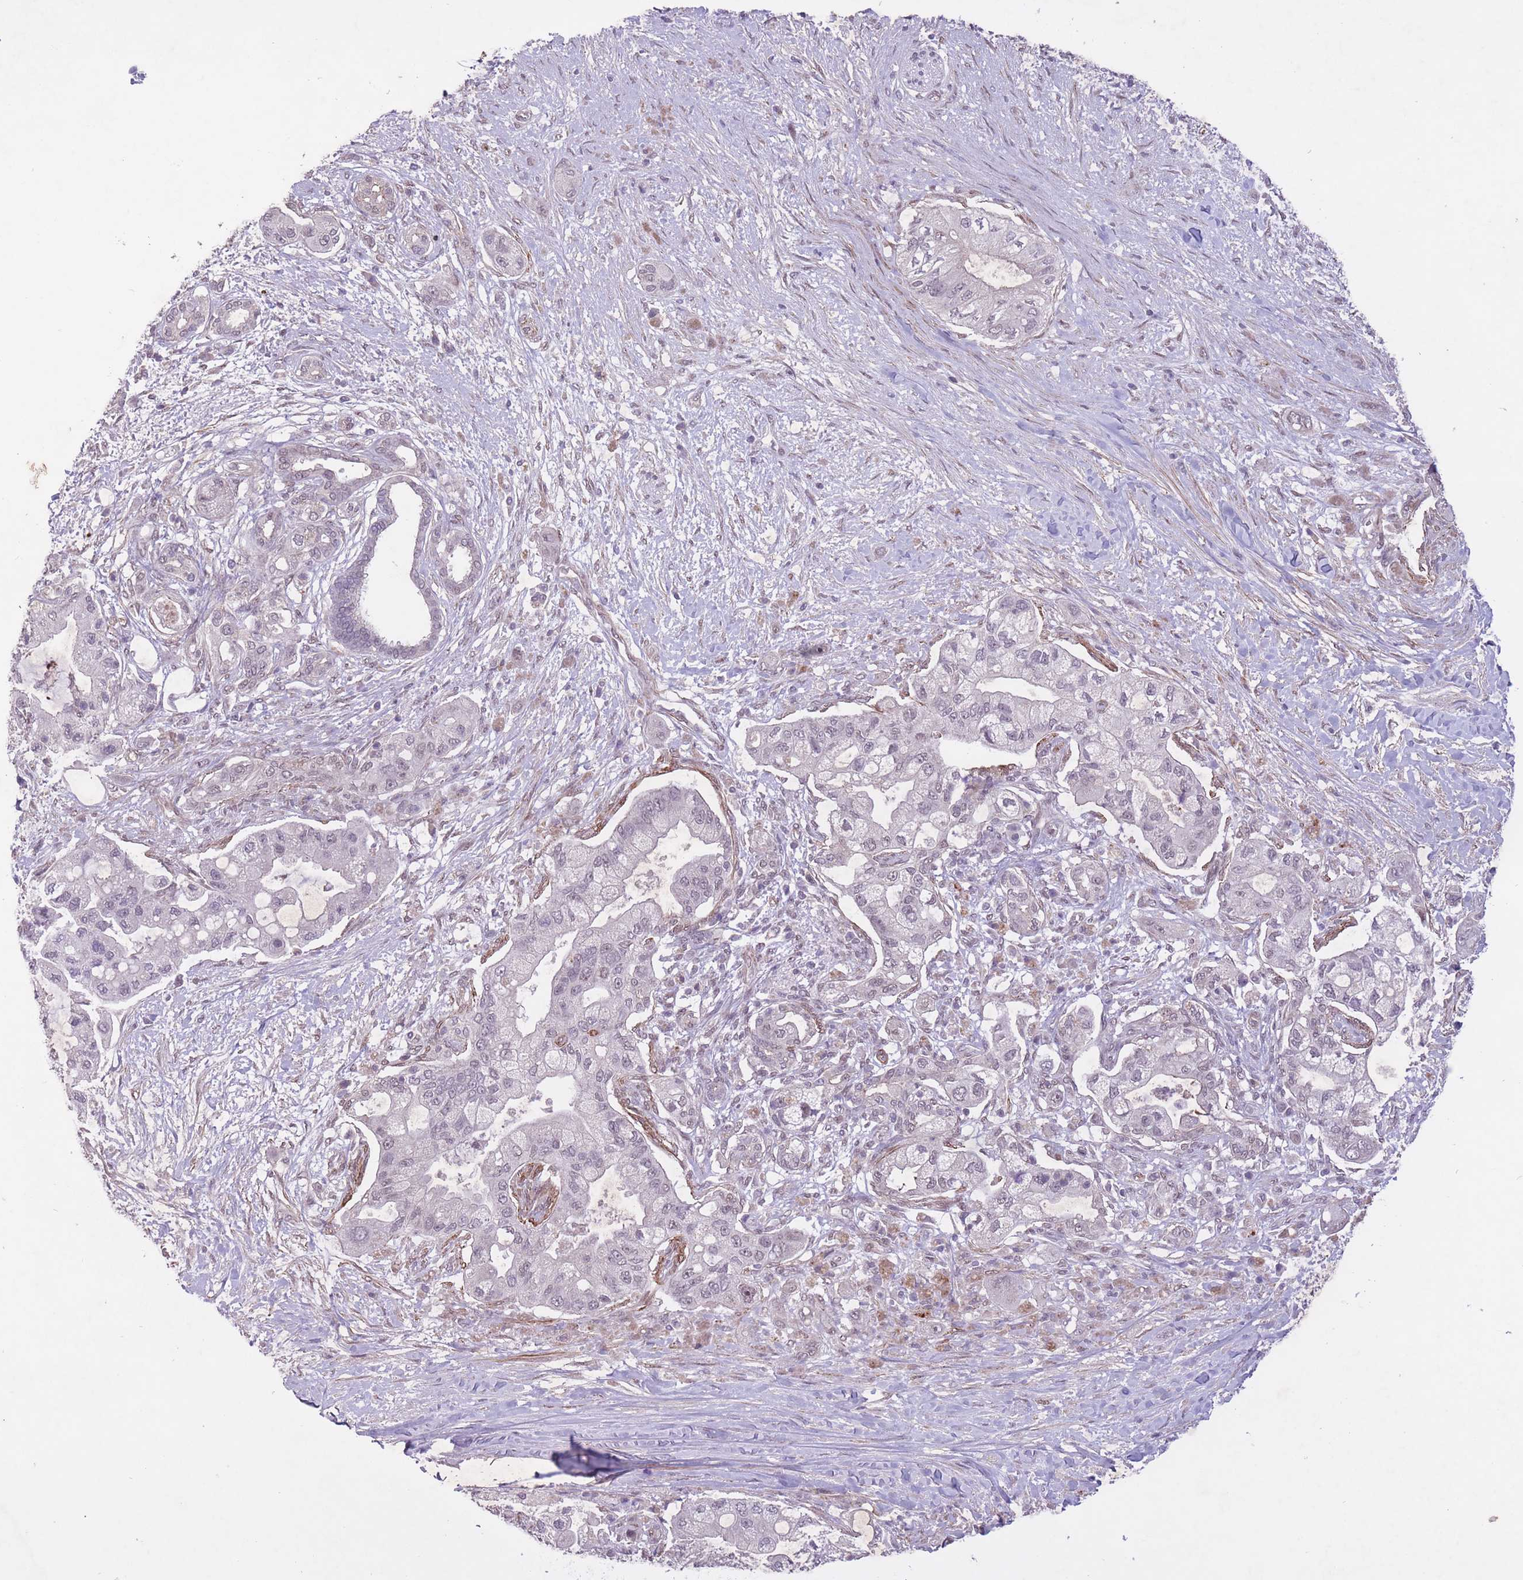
{"staining": {"intensity": "negative", "quantity": "none", "location": "none"}, "tissue": "pancreatic cancer", "cell_type": "Tumor cells", "image_type": "cancer", "snomed": [{"axis": "morphology", "description": "Adenocarcinoma, NOS"}, {"axis": "topography", "description": "Pancreas"}], "caption": "This is an immunohistochemistry micrograph of pancreatic cancer. There is no positivity in tumor cells.", "gene": "CBX6", "patient": {"sex": "male", "age": 57}}